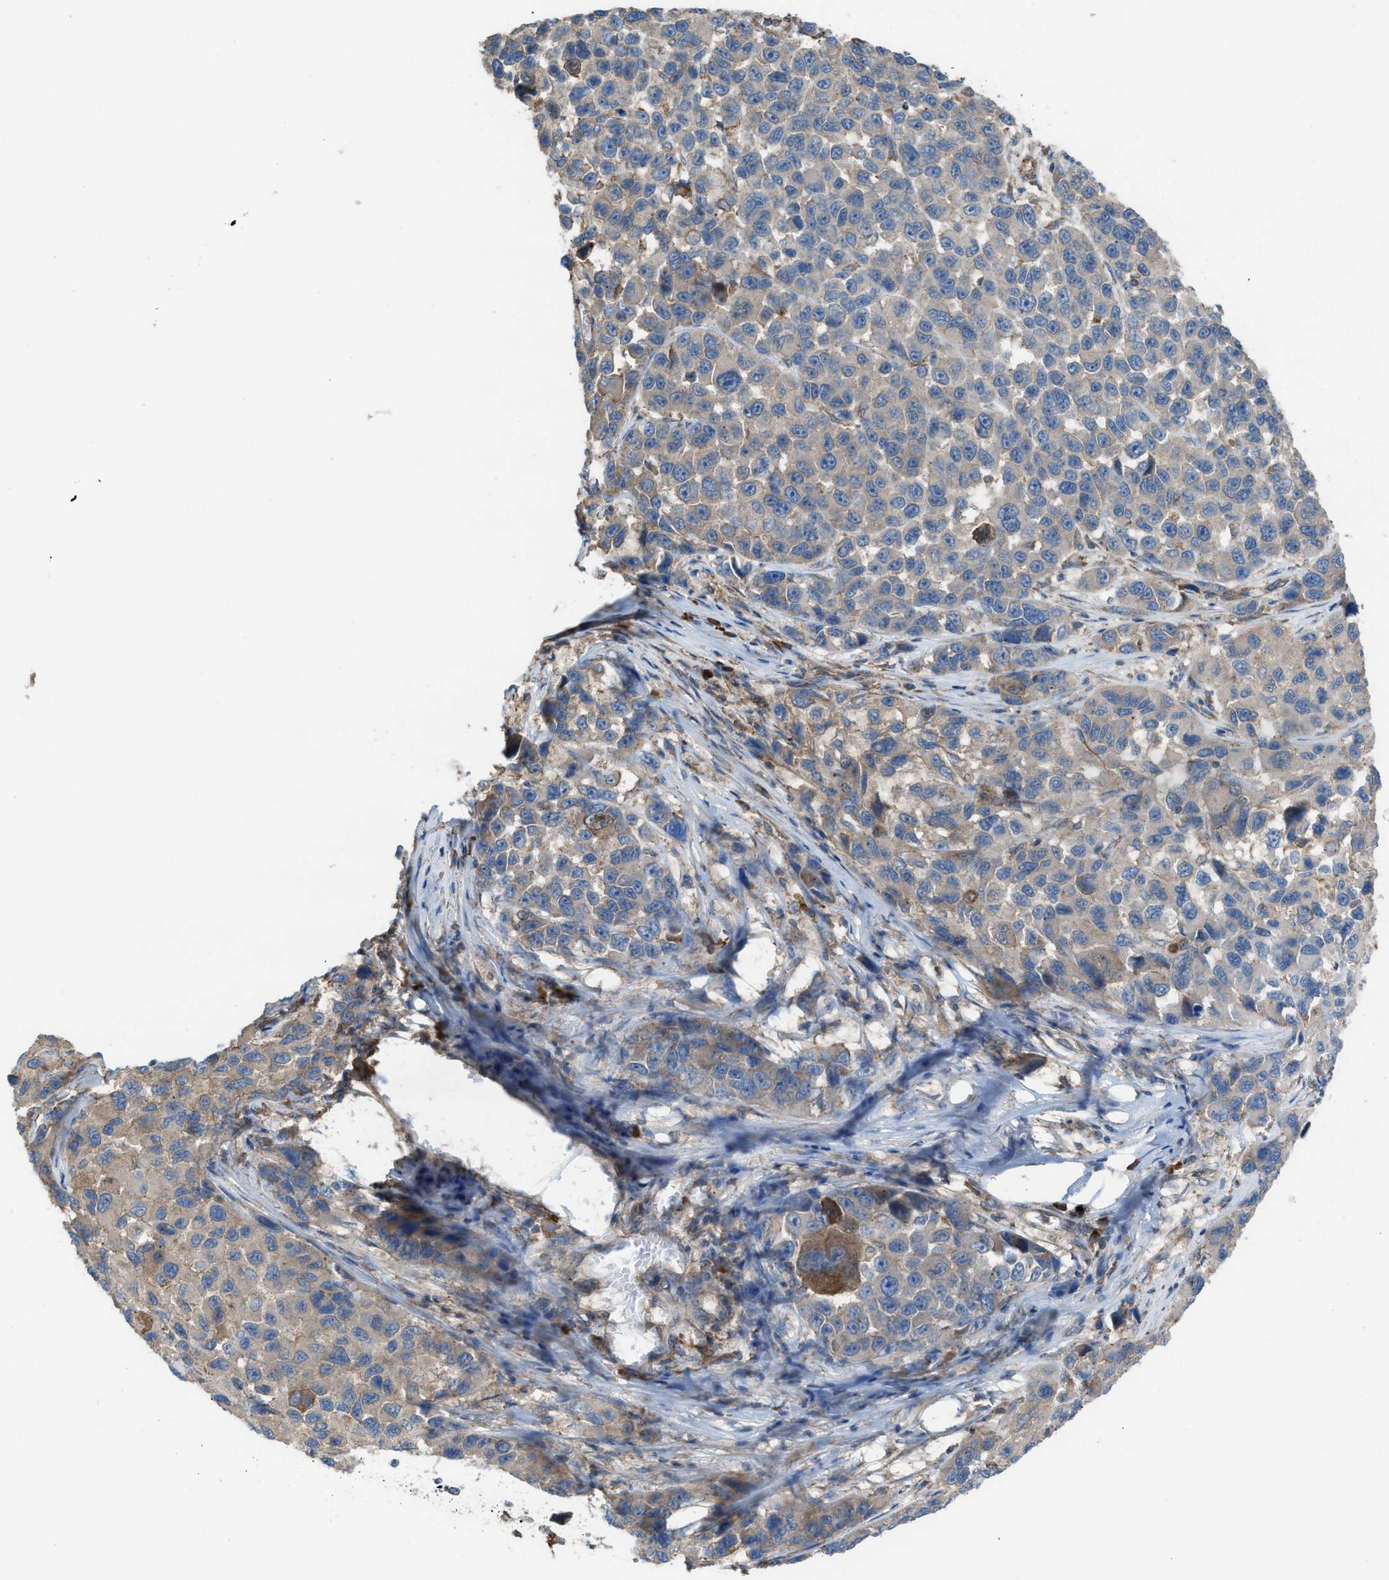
{"staining": {"intensity": "moderate", "quantity": "<25%", "location": "cytoplasmic/membranous"}, "tissue": "melanoma", "cell_type": "Tumor cells", "image_type": "cancer", "snomed": [{"axis": "morphology", "description": "Malignant melanoma, NOS"}, {"axis": "topography", "description": "Skin"}], "caption": "A histopathology image of human malignant melanoma stained for a protein reveals moderate cytoplasmic/membranous brown staining in tumor cells.", "gene": "PLAA", "patient": {"sex": "male", "age": 53}}